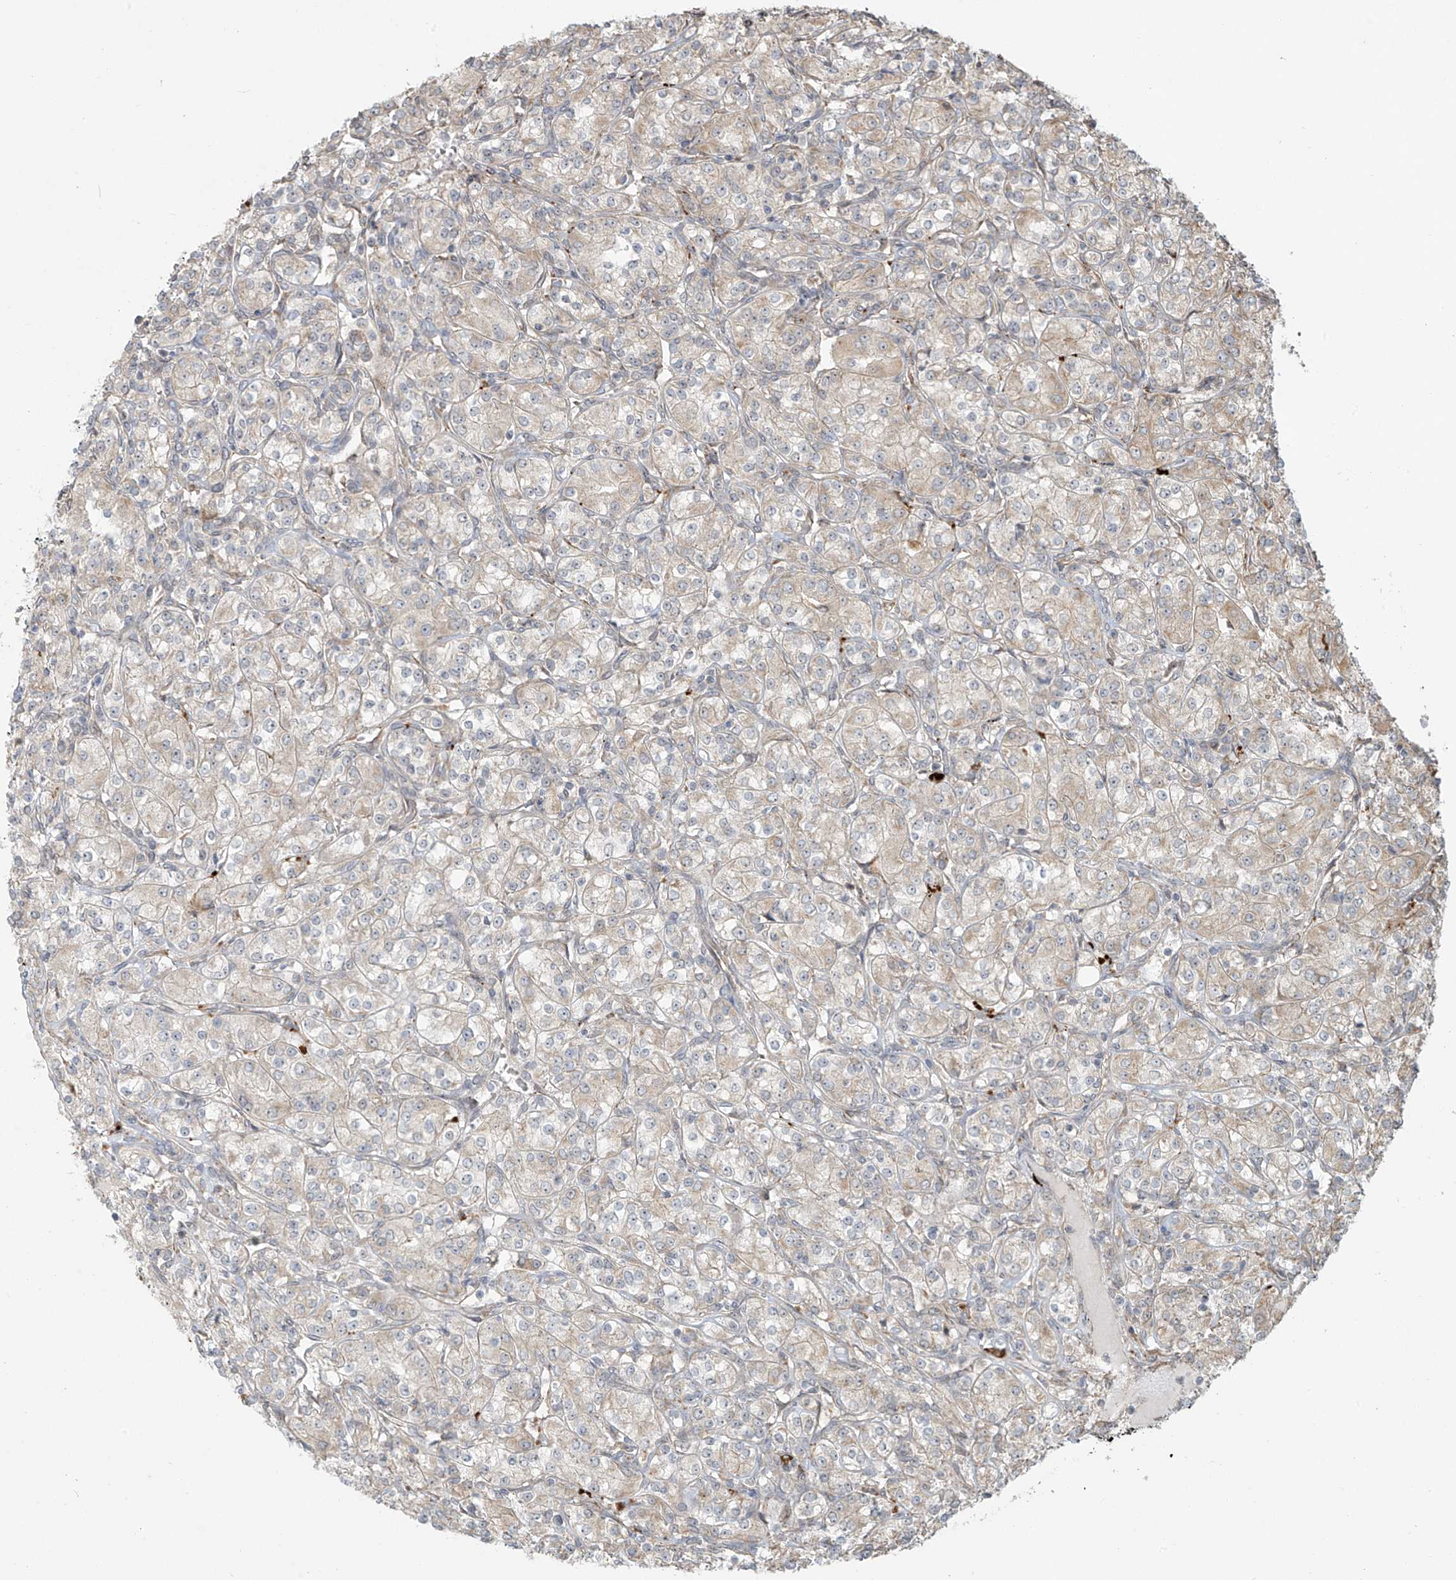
{"staining": {"intensity": "negative", "quantity": "none", "location": "none"}, "tissue": "renal cancer", "cell_type": "Tumor cells", "image_type": "cancer", "snomed": [{"axis": "morphology", "description": "Adenocarcinoma, NOS"}, {"axis": "topography", "description": "Kidney"}], "caption": "A photomicrograph of renal cancer stained for a protein shows no brown staining in tumor cells. The staining is performed using DAB brown chromogen with nuclei counter-stained in using hematoxylin.", "gene": "PLEKHM3", "patient": {"sex": "male", "age": 77}}